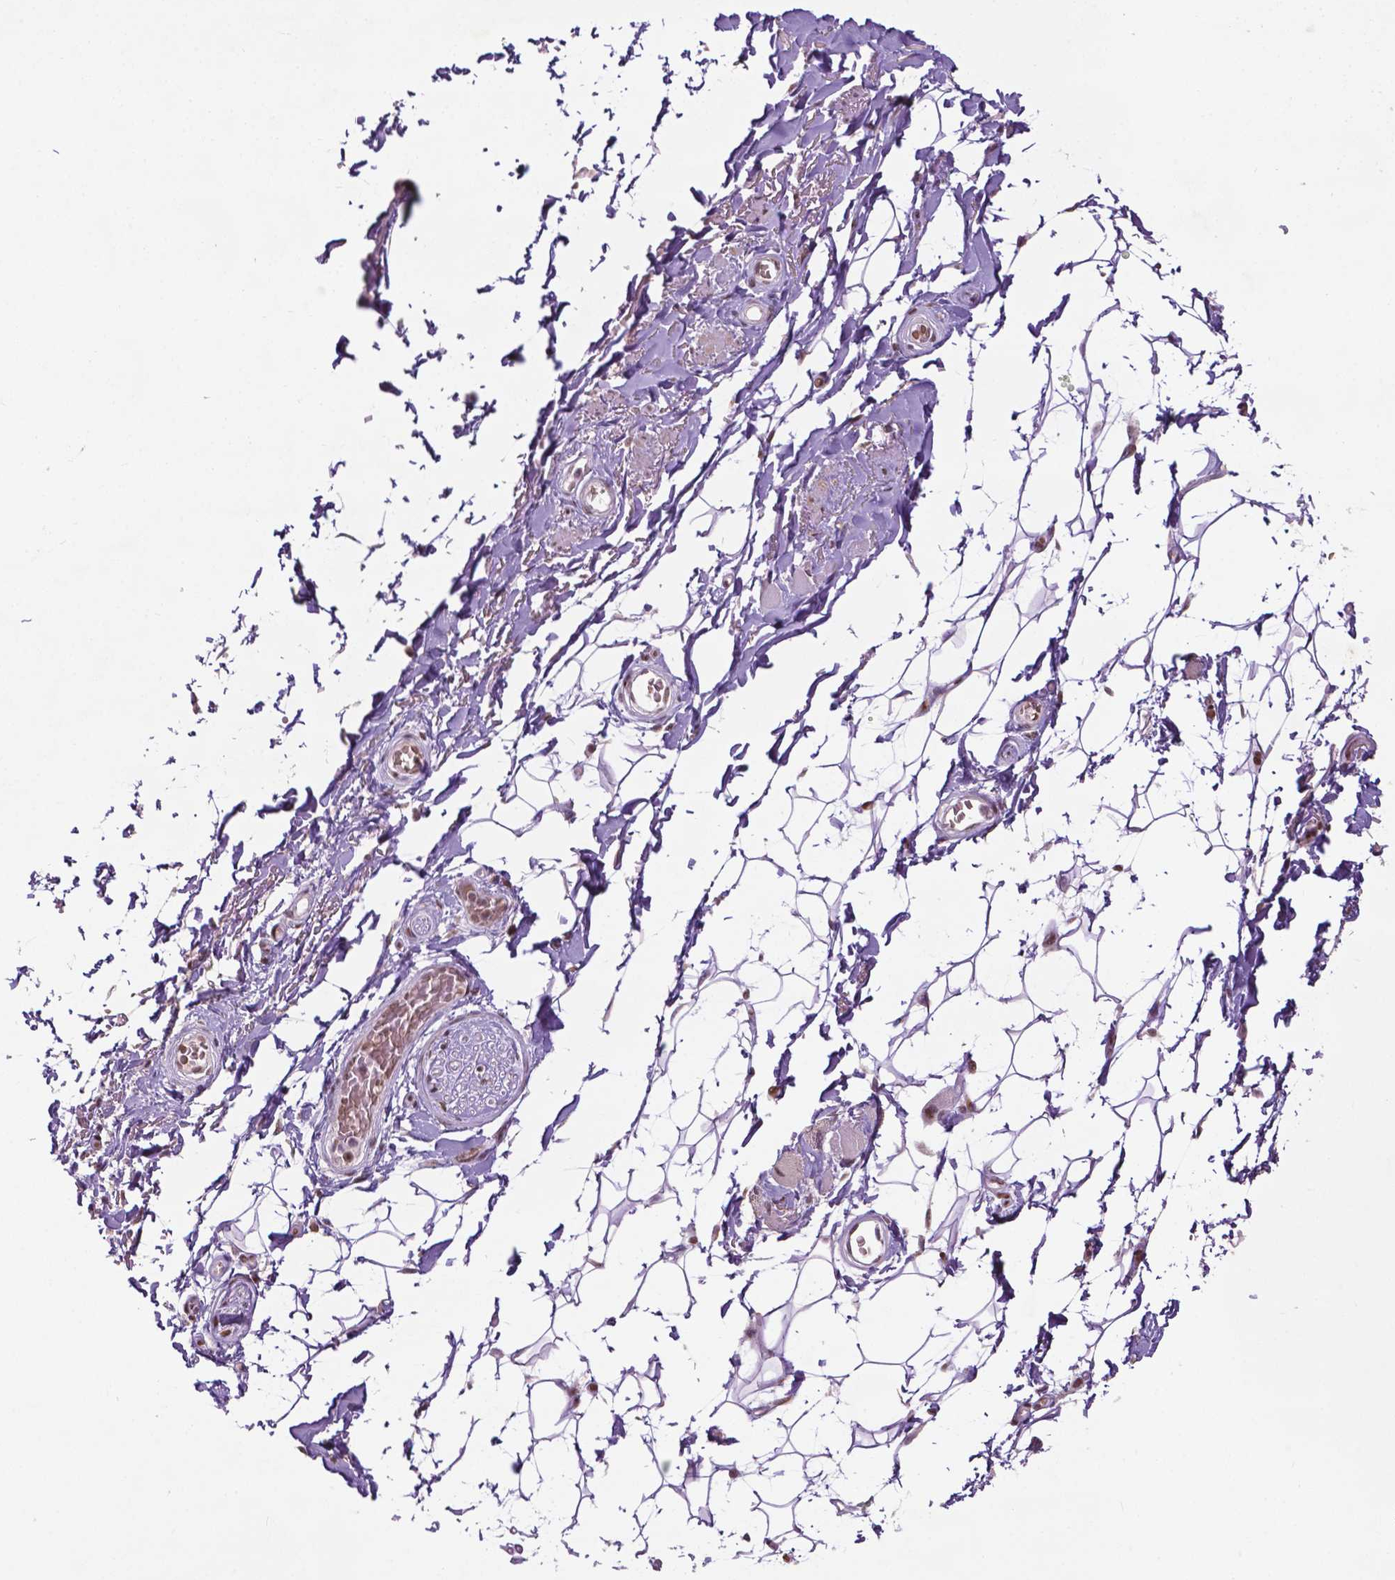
{"staining": {"intensity": "moderate", "quantity": "<25%", "location": "nuclear"}, "tissue": "adipose tissue", "cell_type": "Adipocytes", "image_type": "normal", "snomed": [{"axis": "morphology", "description": "Normal tissue, NOS"}, {"axis": "topography", "description": "Anal"}, {"axis": "topography", "description": "Peripheral nerve tissue"}], "caption": "A brown stain shows moderate nuclear positivity of a protein in adipocytes of benign human adipose tissue. The staining is performed using DAB brown chromogen to label protein expression. The nuclei are counter-stained blue using hematoxylin.", "gene": "ZNF41", "patient": {"sex": "male", "age": 53}}